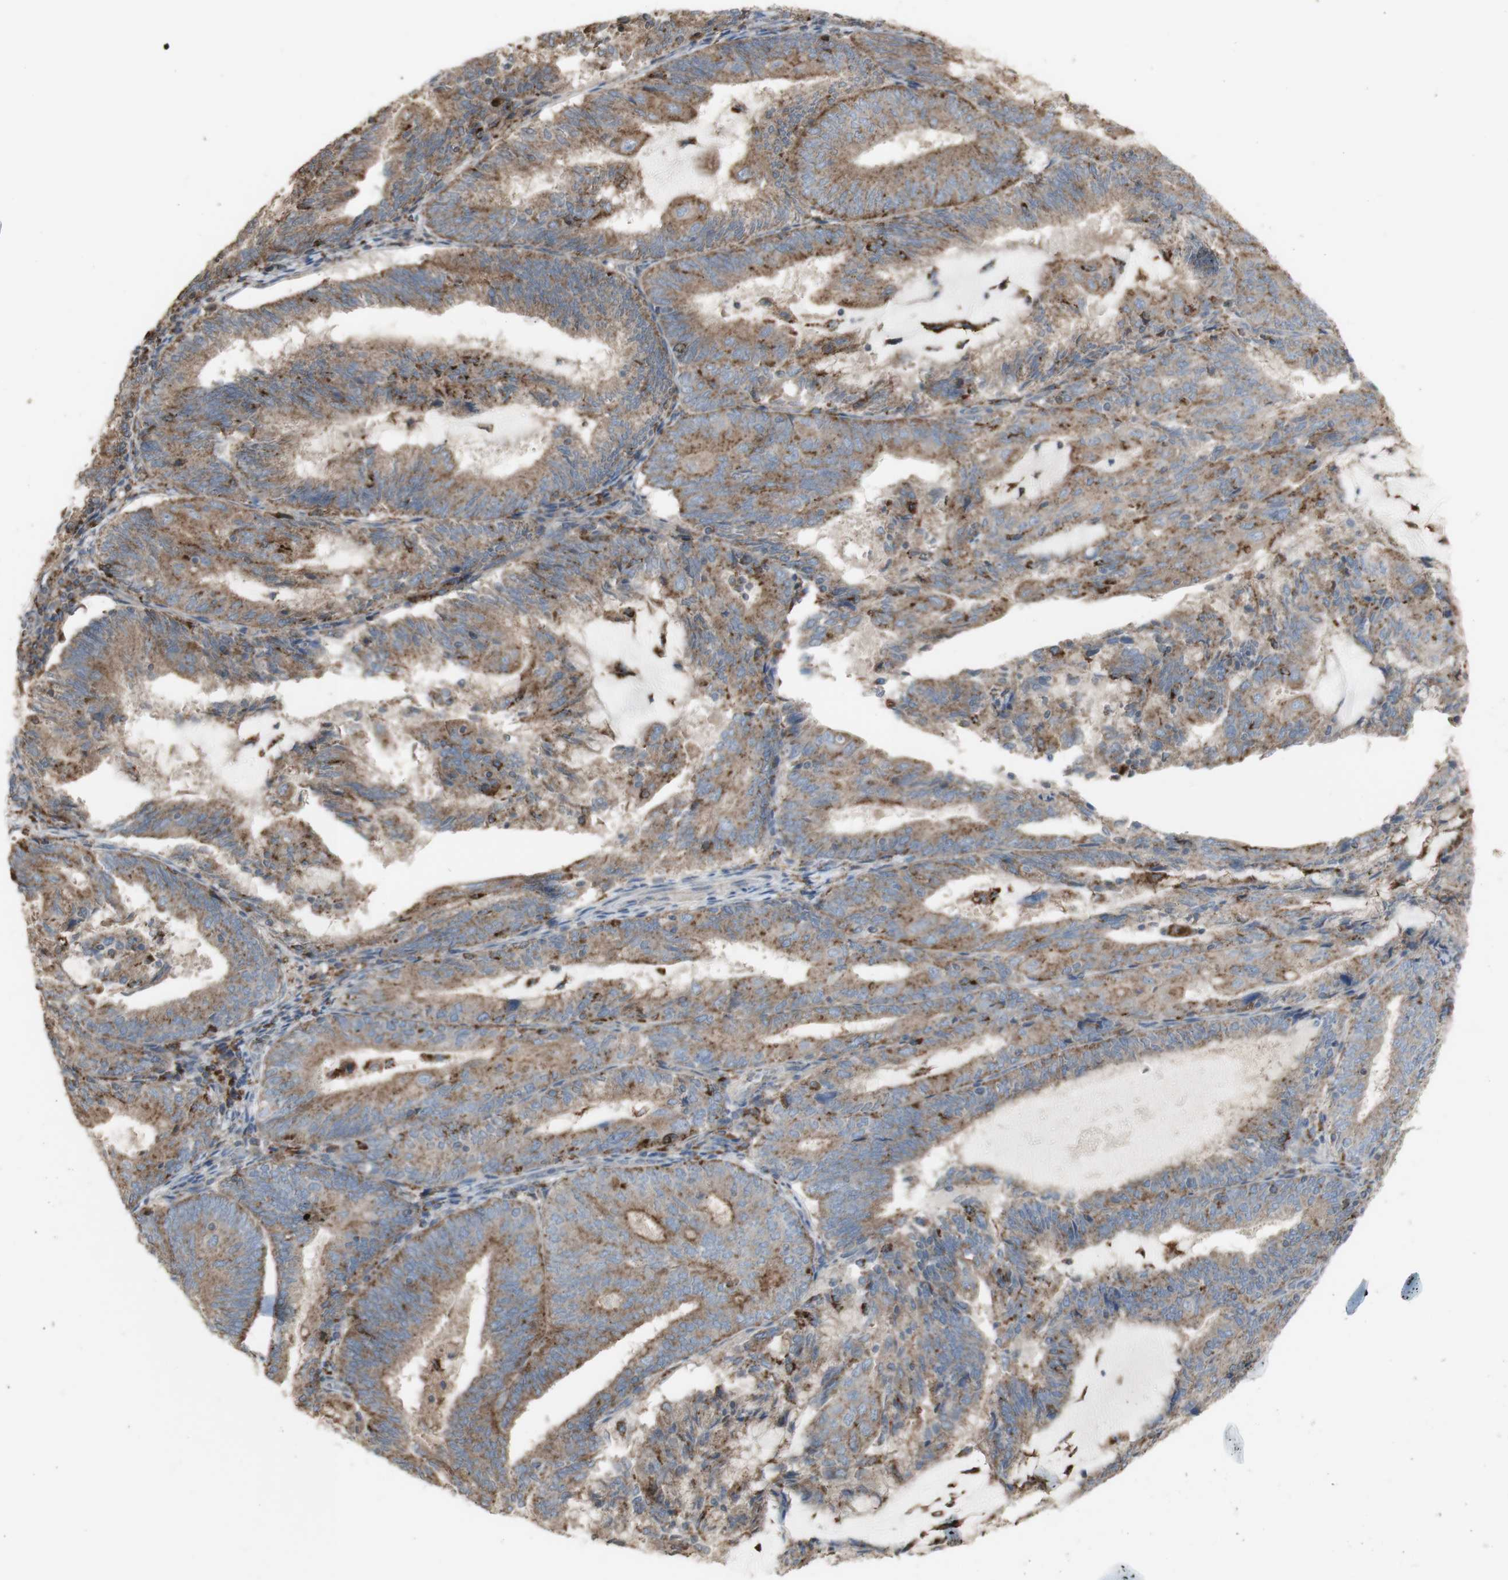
{"staining": {"intensity": "moderate", "quantity": ">75%", "location": "cytoplasmic/membranous"}, "tissue": "endometrial cancer", "cell_type": "Tumor cells", "image_type": "cancer", "snomed": [{"axis": "morphology", "description": "Adenocarcinoma, NOS"}, {"axis": "topography", "description": "Endometrium"}], "caption": "IHC staining of endometrial adenocarcinoma, which exhibits medium levels of moderate cytoplasmic/membranous expression in about >75% of tumor cells indicating moderate cytoplasmic/membranous protein staining. The staining was performed using DAB (3,3'-diaminobenzidine) (brown) for protein detection and nuclei were counterstained in hematoxylin (blue).", "gene": "ATP6V1E1", "patient": {"sex": "female", "age": 81}}